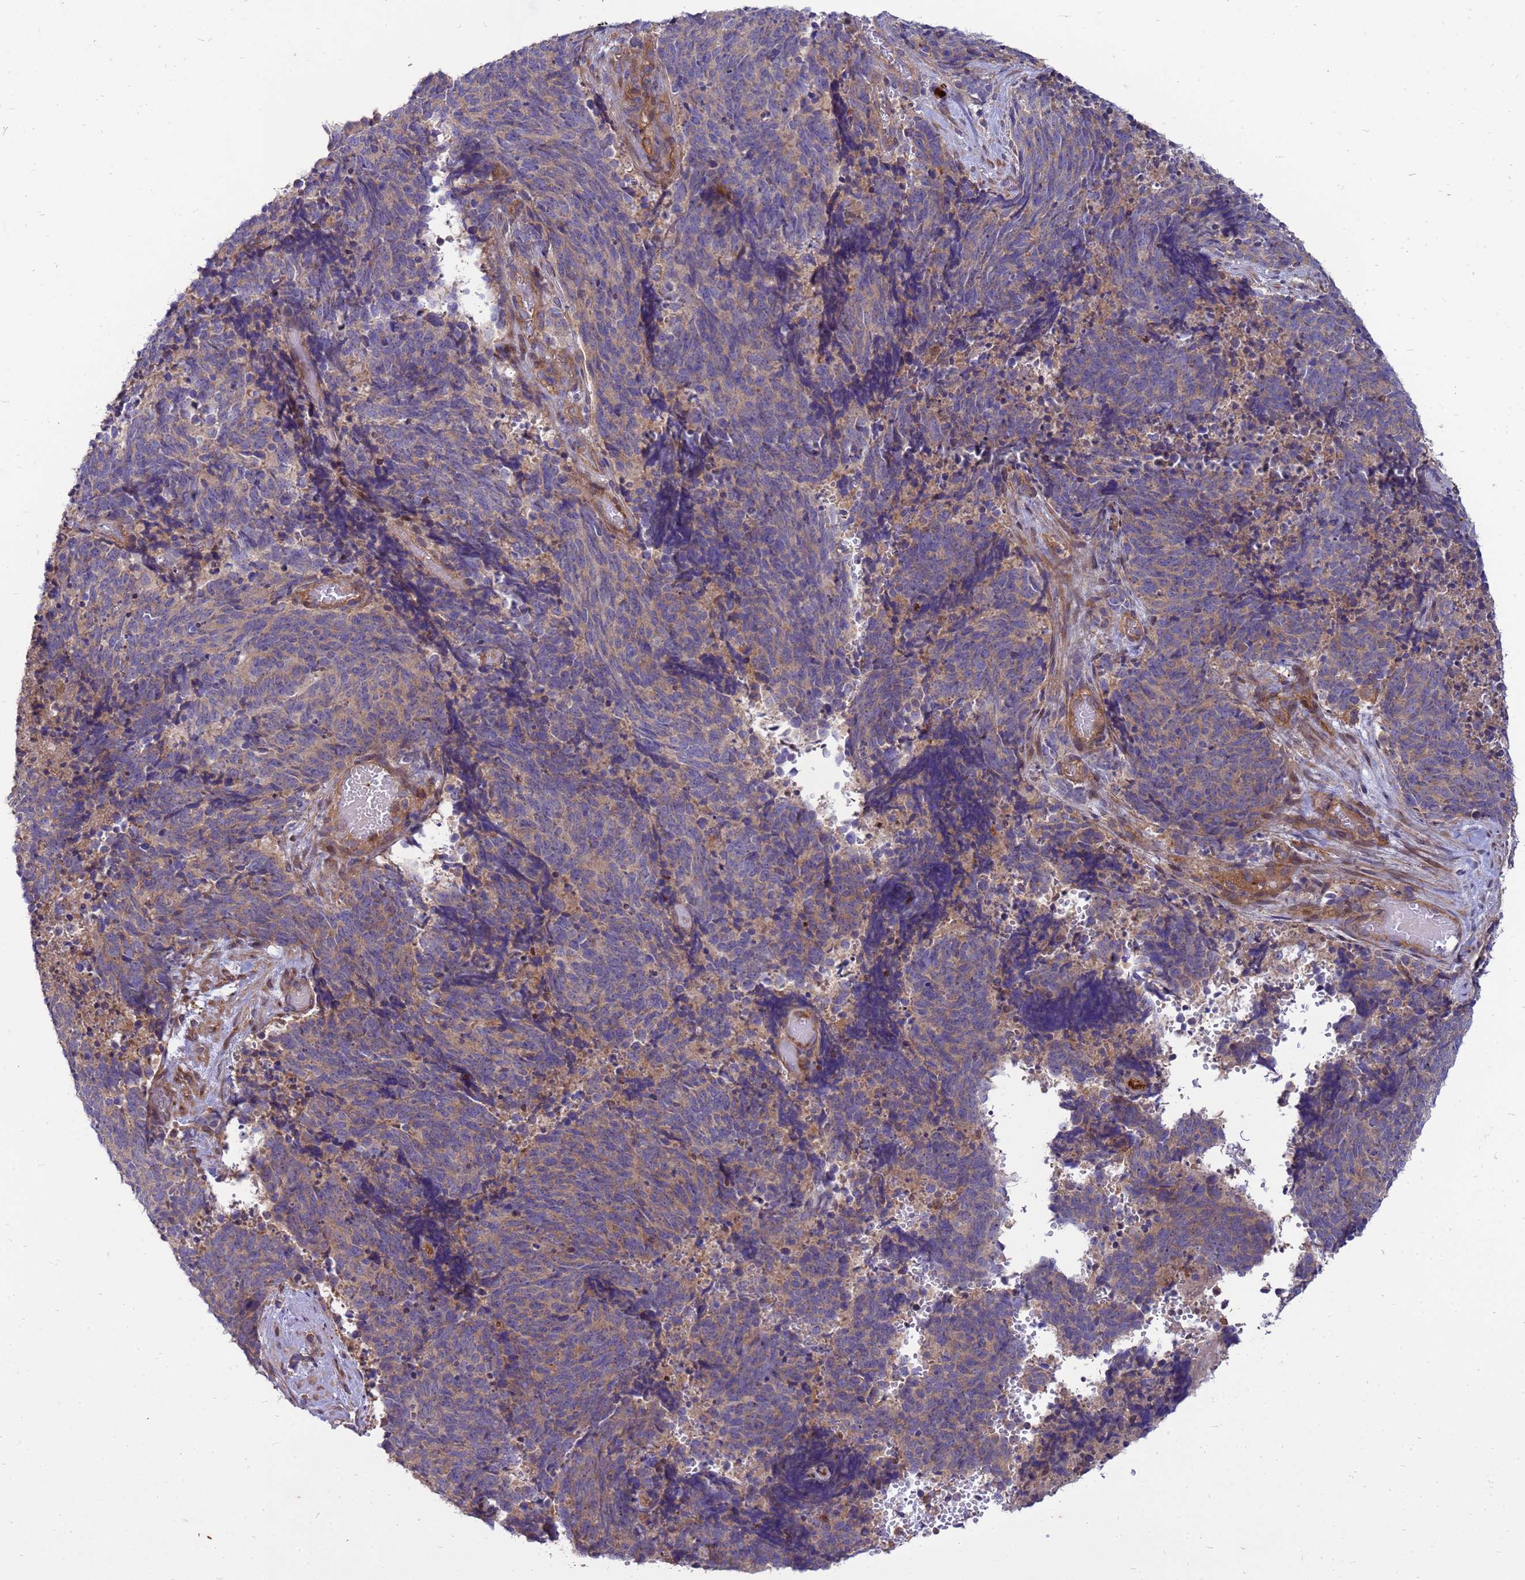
{"staining": {"intensity": "weak", "quantity": "<25%", "location": "cytoplasmic/membranous"}, "tissue": "cervical cancer", "cell_type": "Tumor cells", "image_type": "cancer", "snomed": [{"axis": "morphology", "description": "Squamous cell carcinoma, NOS"}, {"axis": "topography", "description": "Cervix"}], "caption": "Cervical squamous cell carcinoma was stained to show a protein in brown. There is no significant staining in tumor cells. (Brightfield microscopy of DAB IHC at high magnification).", "gene": "RNF215", "patient": {"sex": "female", "age": 29}}